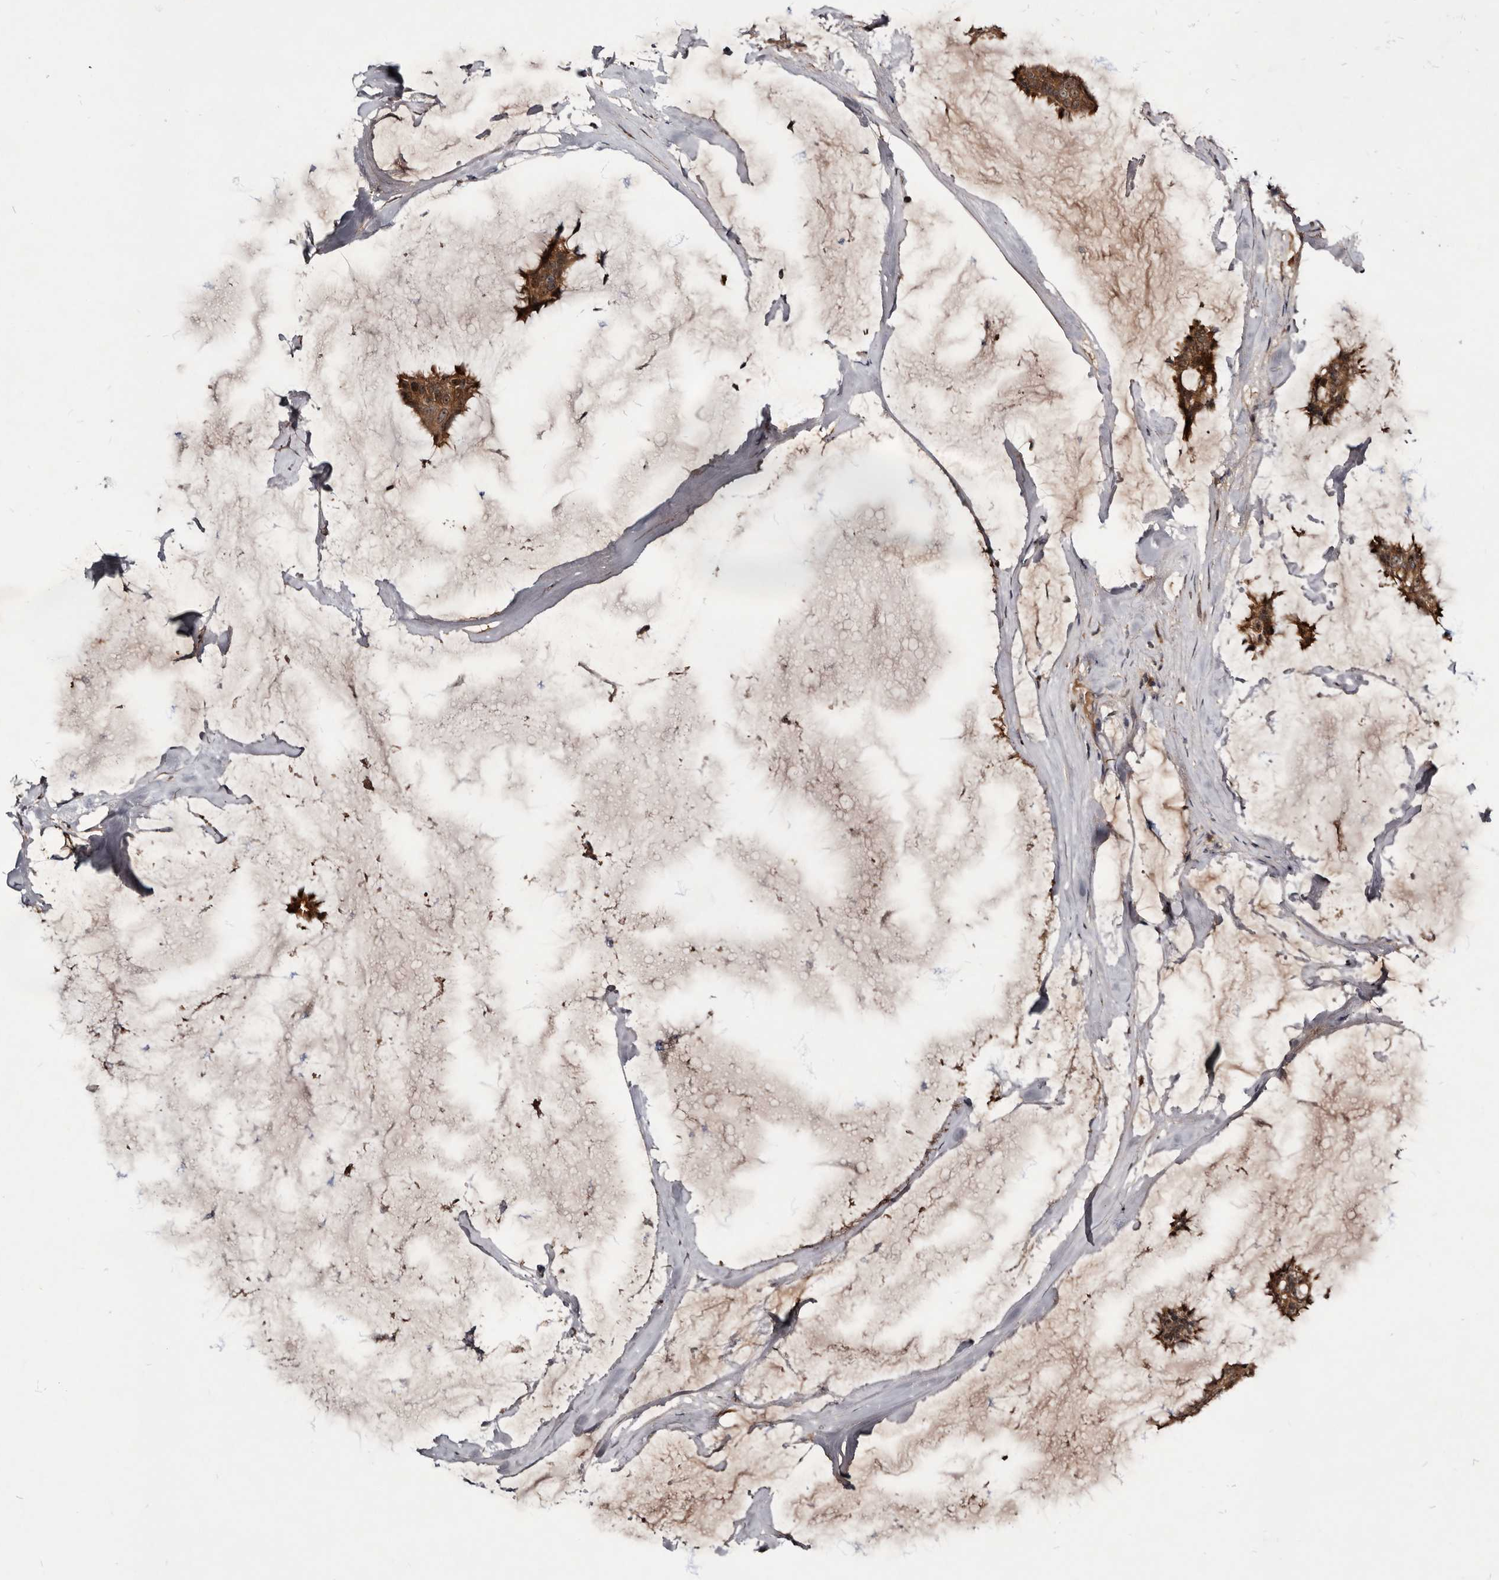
{"staining": {"intensity": "moderate", "quantity": ">75%", "location": "cytoplasmic/membranous,nuclear"}, "tissue": "breast cancer", "cell_type": "Tumor cells", "image_type": "cancer", "snomed": [{"axis": "morphology", "description": "Duct carcinoma"}, {"axis": "topography", "description": "Breast"}], "caption": "This is an image of immunohistochemistry (IHC) staining of invasive ductal carcinoma (breast), which shows moderate positivity in the cytoplasmic/membranous and nuclear of tumor cells.", "gene": "TTC39A", "patient": {"sex": "female", "age": 93}}